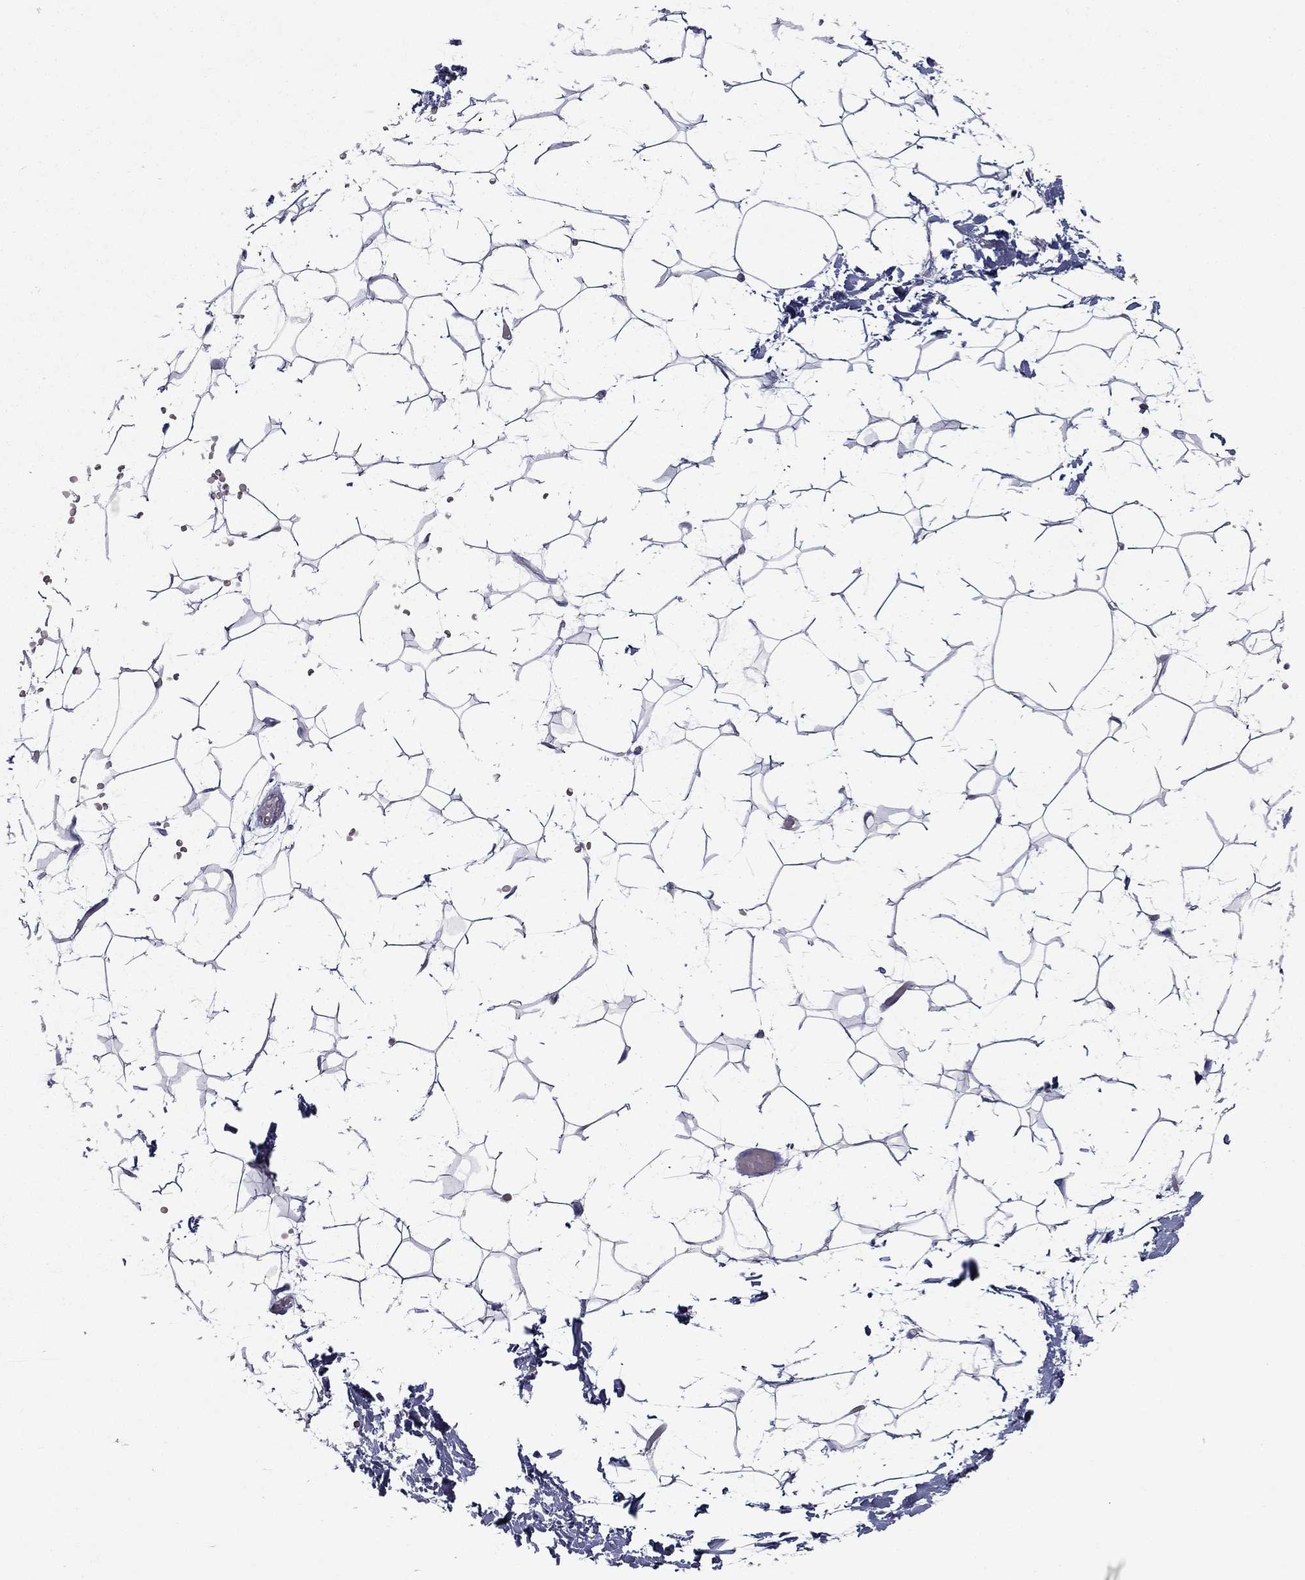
{"staining": {"intensity": "negative", "quantity": "none", "location": "none"}, "tissue": "adipose tissue", "cell_type": "Adipocytes", "image_type": "normal", "snomed": [{"axis": "morphology", "description": "Normal tissue, NOS"}, {"axis": "topography", "description": "Skin"}, {"axis": "topography", "description": "Peripheral nerve tissue"}], "caption": "Immunohistochemistry (IHC) of benign human adipose tissue reveals no staining in adipocytes. (DAB immunohistochemistry (IHC) visualized using brightfield microscopy, high magnification).", "gene": "GLTP", "patient": {"sex": "female", "age": 56}}